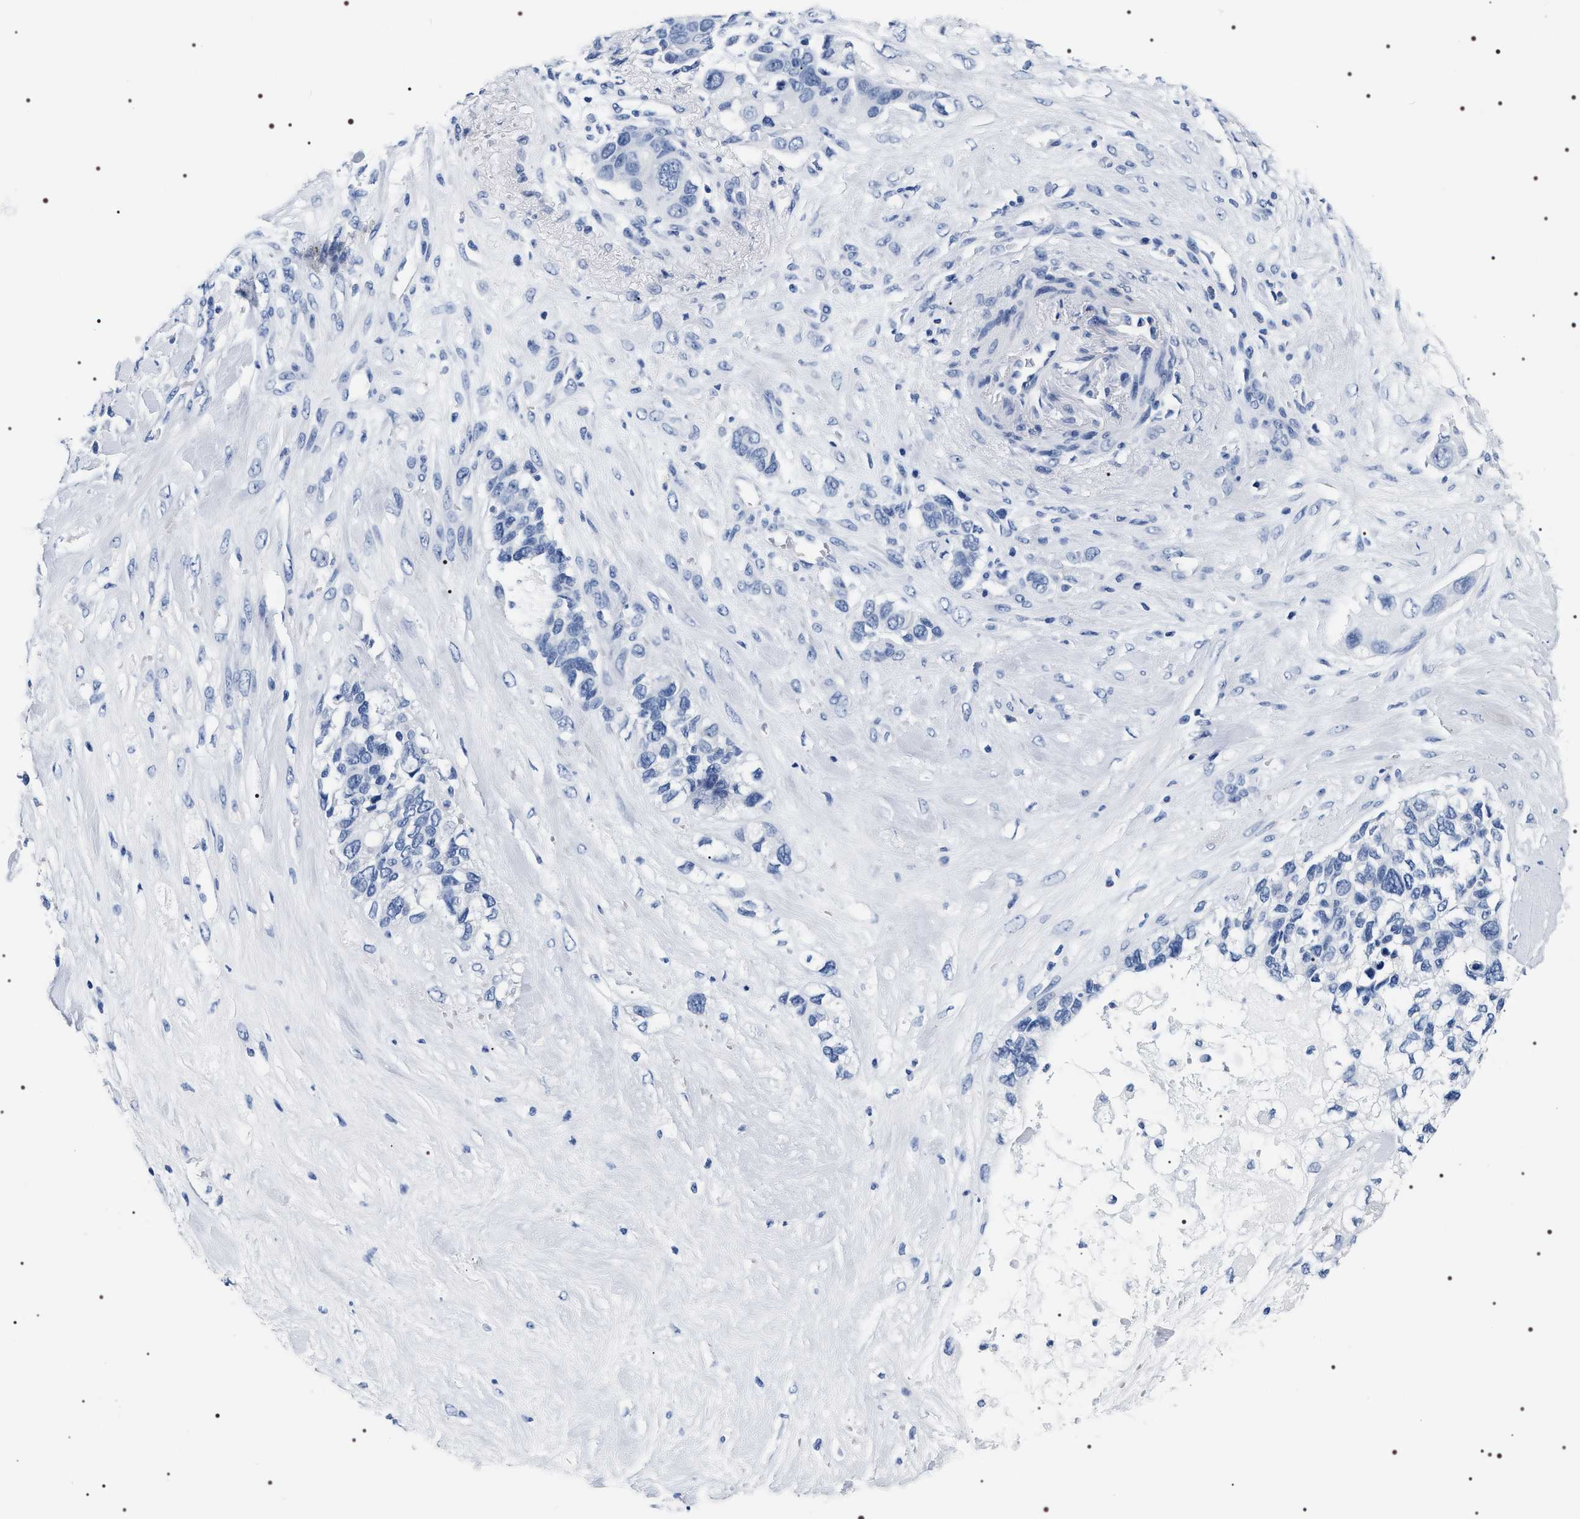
{"staining": {"intensity": "negative", "quantity": "none", "location": "none"}, "tissue": "pancreatic cancer", "cell_type": "Tumor cells", "image_type": "cancer", "snomed": [{"axis": "morphology", "description": "Adenocarcinoma, NOS"}, {"axis": "topography", "description": "Pancreas"}], "caption": "Adenocarcinoma (pancreatic) was stained to show a protein in brown. There is no significant staining in tumor cells.", "gene": "ADH4", "patient": {"sex": "female", "age": 56}}